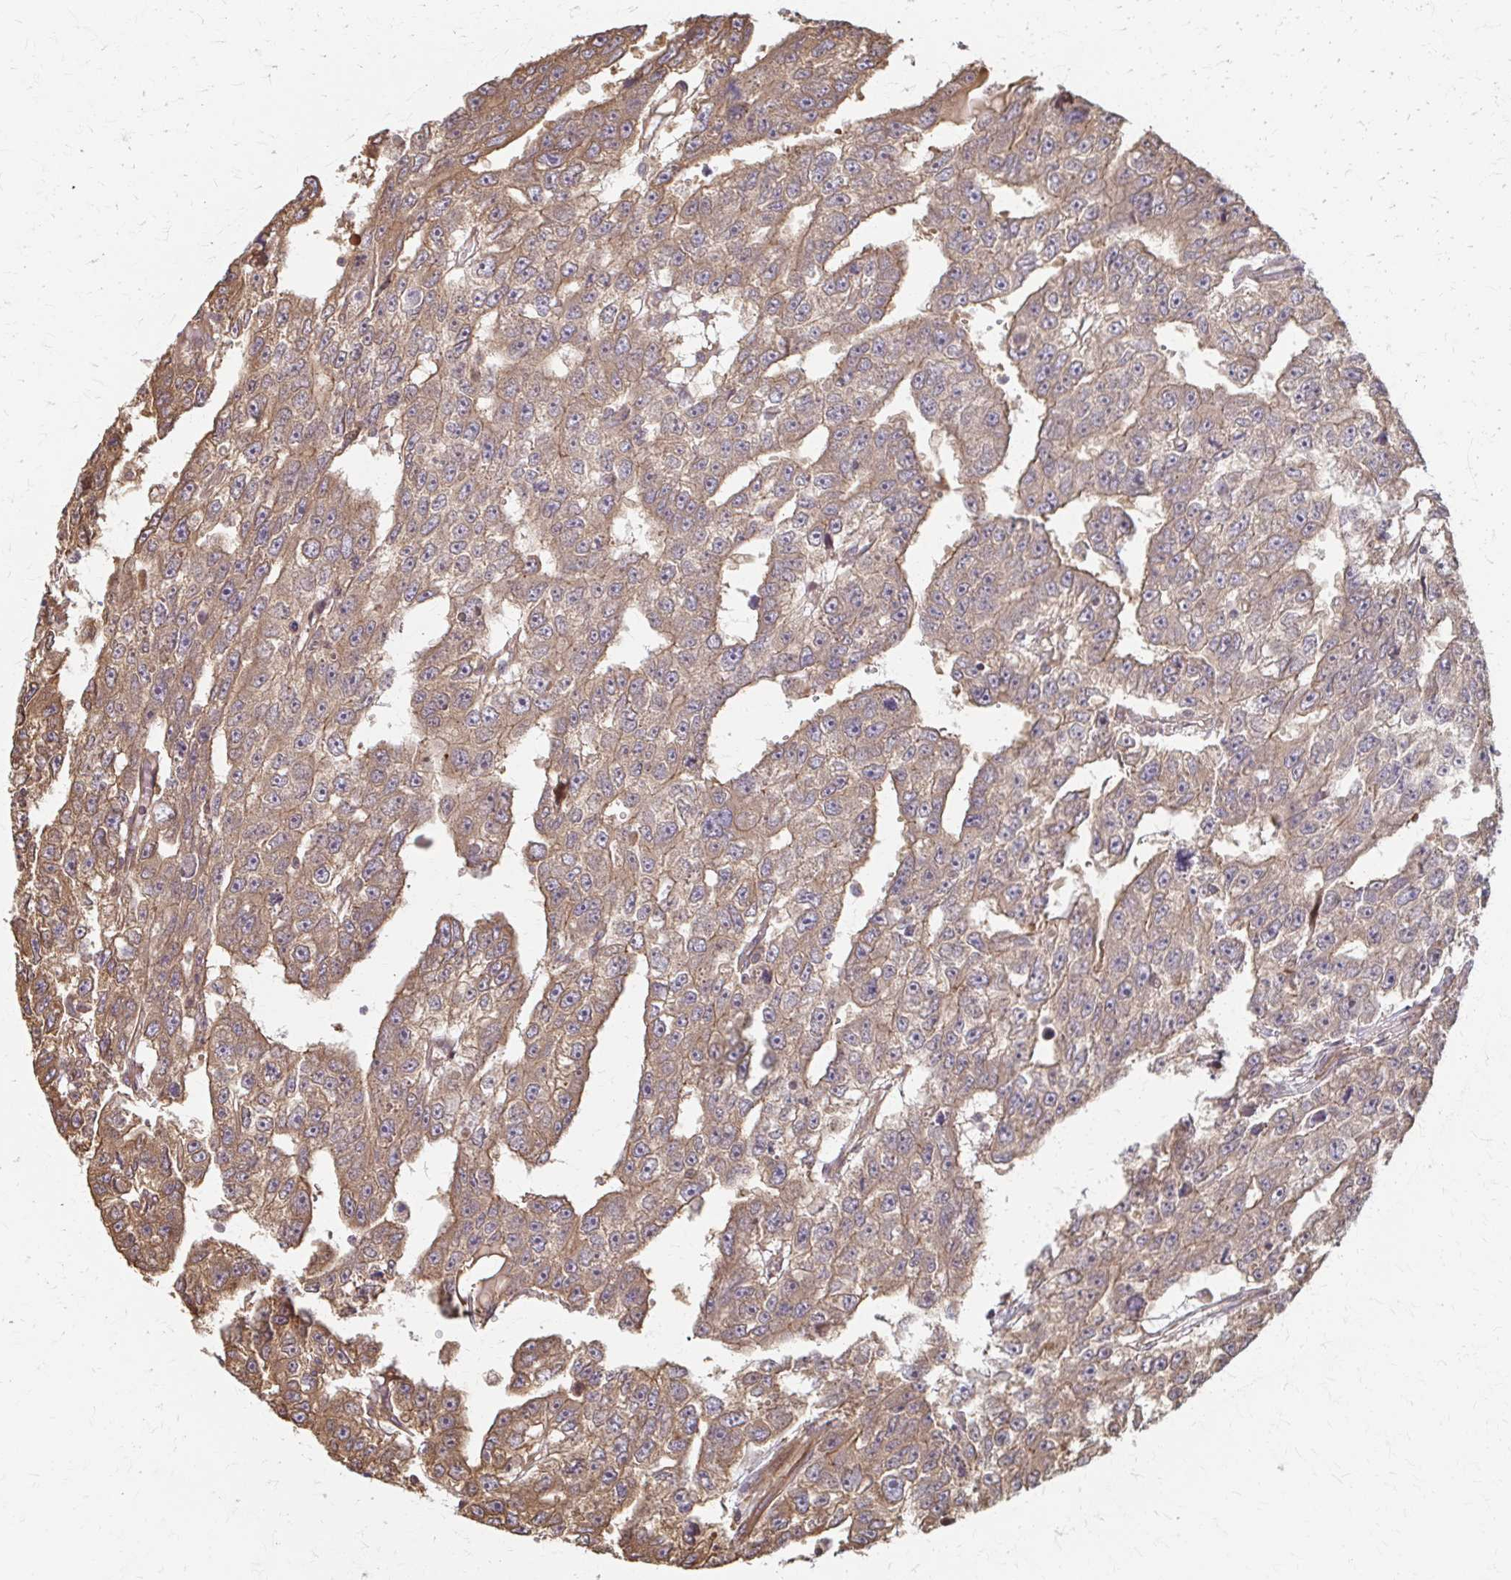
{"staining": {"intensity": "moderate", "quantity": ">75%", "location": "cytoplasmic/membranous"}, "tissue": "testis cancer", "cell_type": "Tumor cells", "image_type": "cancer", "snomed": [{"axis": "morphology", "description": "Carcinoma, Embryonal, NOS"}, {"axis": "topography", "description": "Testis"}], "caption": "Immunohistochemical staining of human testis cancer reveals medium levels of moderate cytoplasmic/membranous protein expression in about >75% of tumor cells.", "gene": "ARHGAP35", "patient": {"sex": "male", "age": 20}}